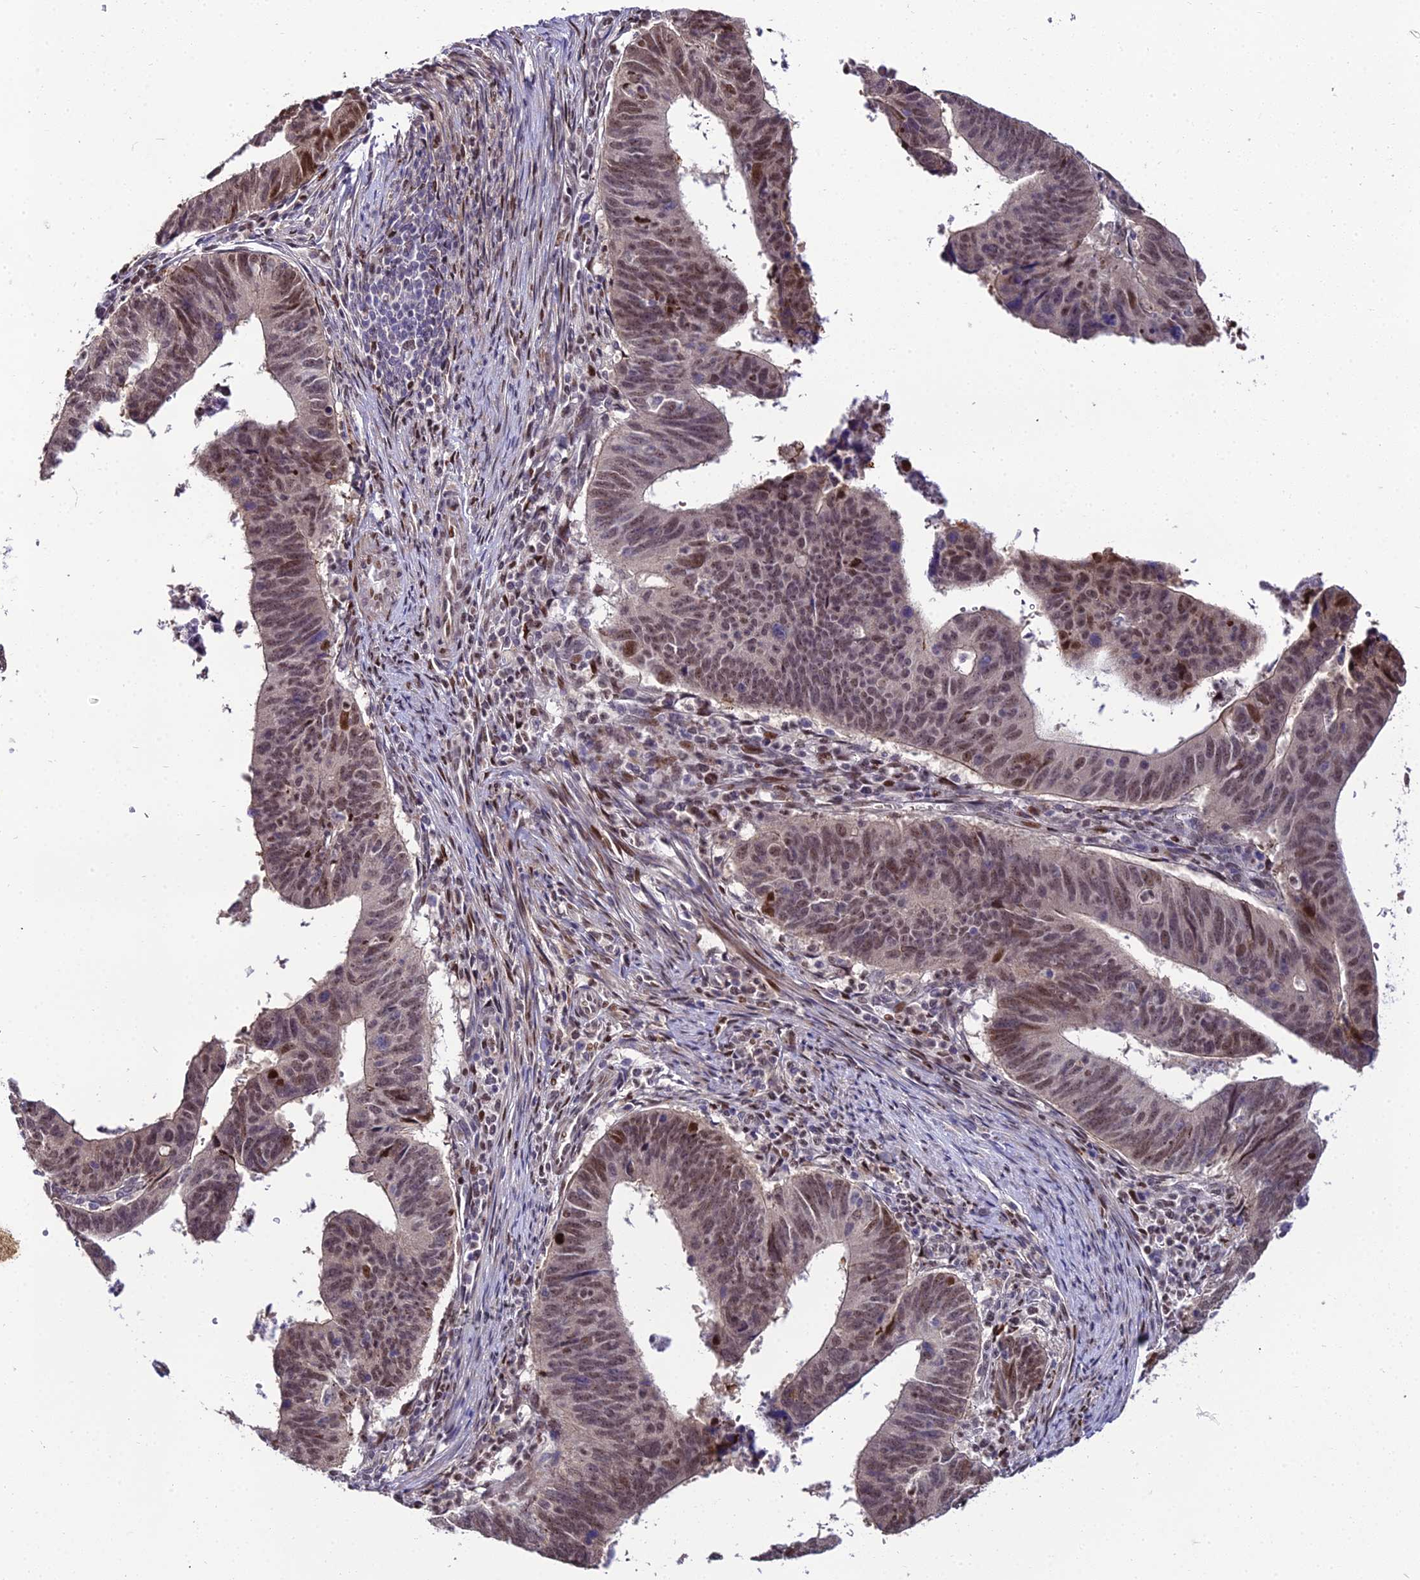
{"staining": {"intensity": "moderate", "quantity": "25%-75%", "location": "nuclear"}, "tissue": "stomach cancer", "cell_type": "Tumor cells", "image_type": "cancer", "snomed": [{"axis": "morphology", "description": "Adenocarcinoma, NOS"}, {"axis": "topography", "description": "Stomach"}], "caption": "Adenocarcinoma (stomach) was stained to show a protein in brown. There is medium levels of moderate nuclear staining in approximately 25%-75% of tumor cells.", "gene": "ZNF707", "patient": {"sex": "male", "age": 59}}